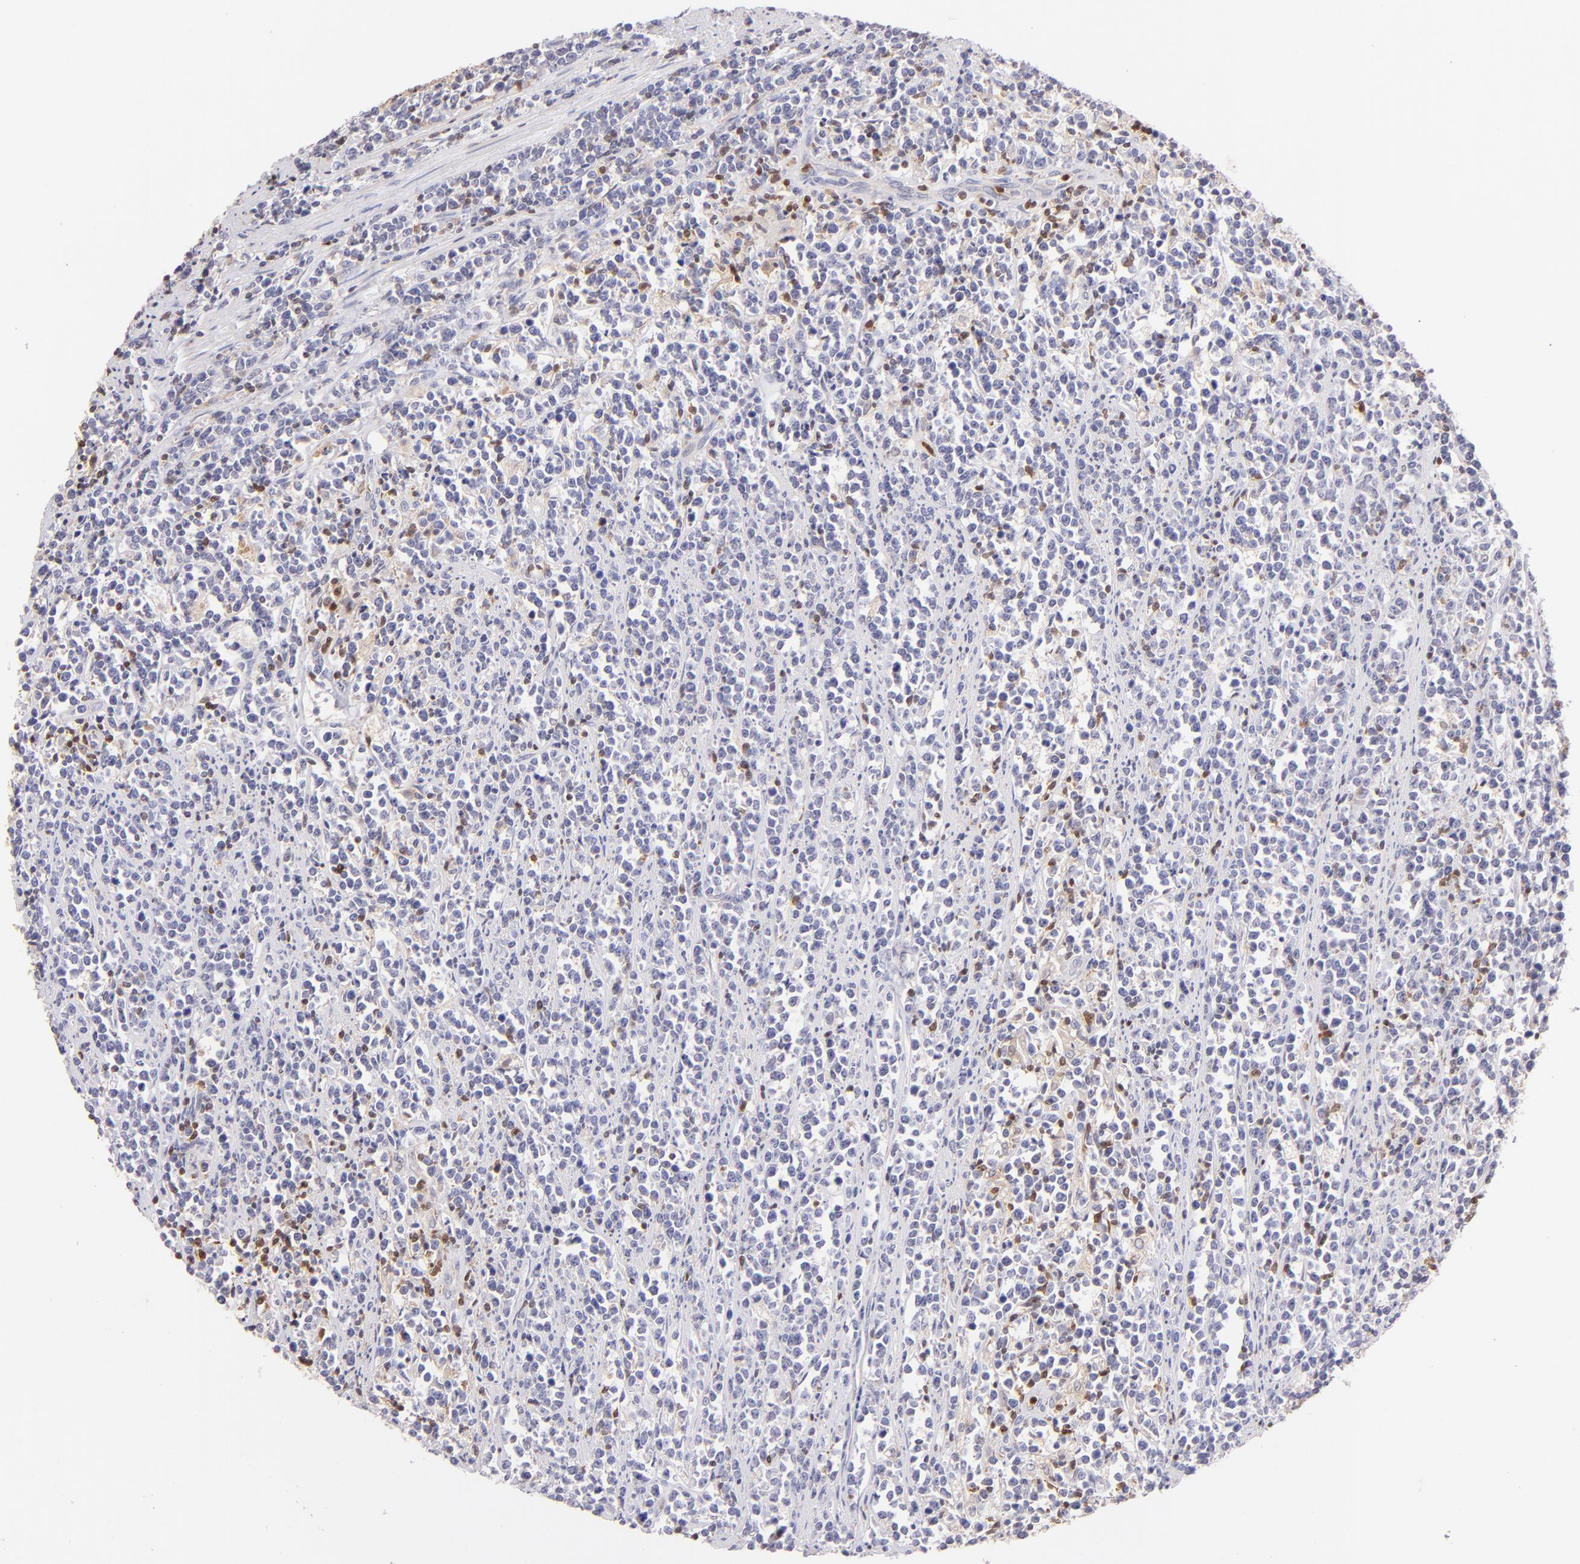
{"staining": {"intensity": "negative", "quantity": "none", "location": "none"}, "tissue": "lymphoma", "cell_type": "Tumor cells", "image_type": "cancer", "snomed": [{"axis": "morphology", "description": "Malignant lymphoma, non-Hodgkin's type, High grade"}, {"axis": "topography", "description": "Small intestine"}, {"axis": "topography", "description": "Colon"}], "caption": "Tumor cells are negative for brown protein staining in lymphoma.", "gene": "ZAP70", "patient": {"sex": "male", "age": 8}}